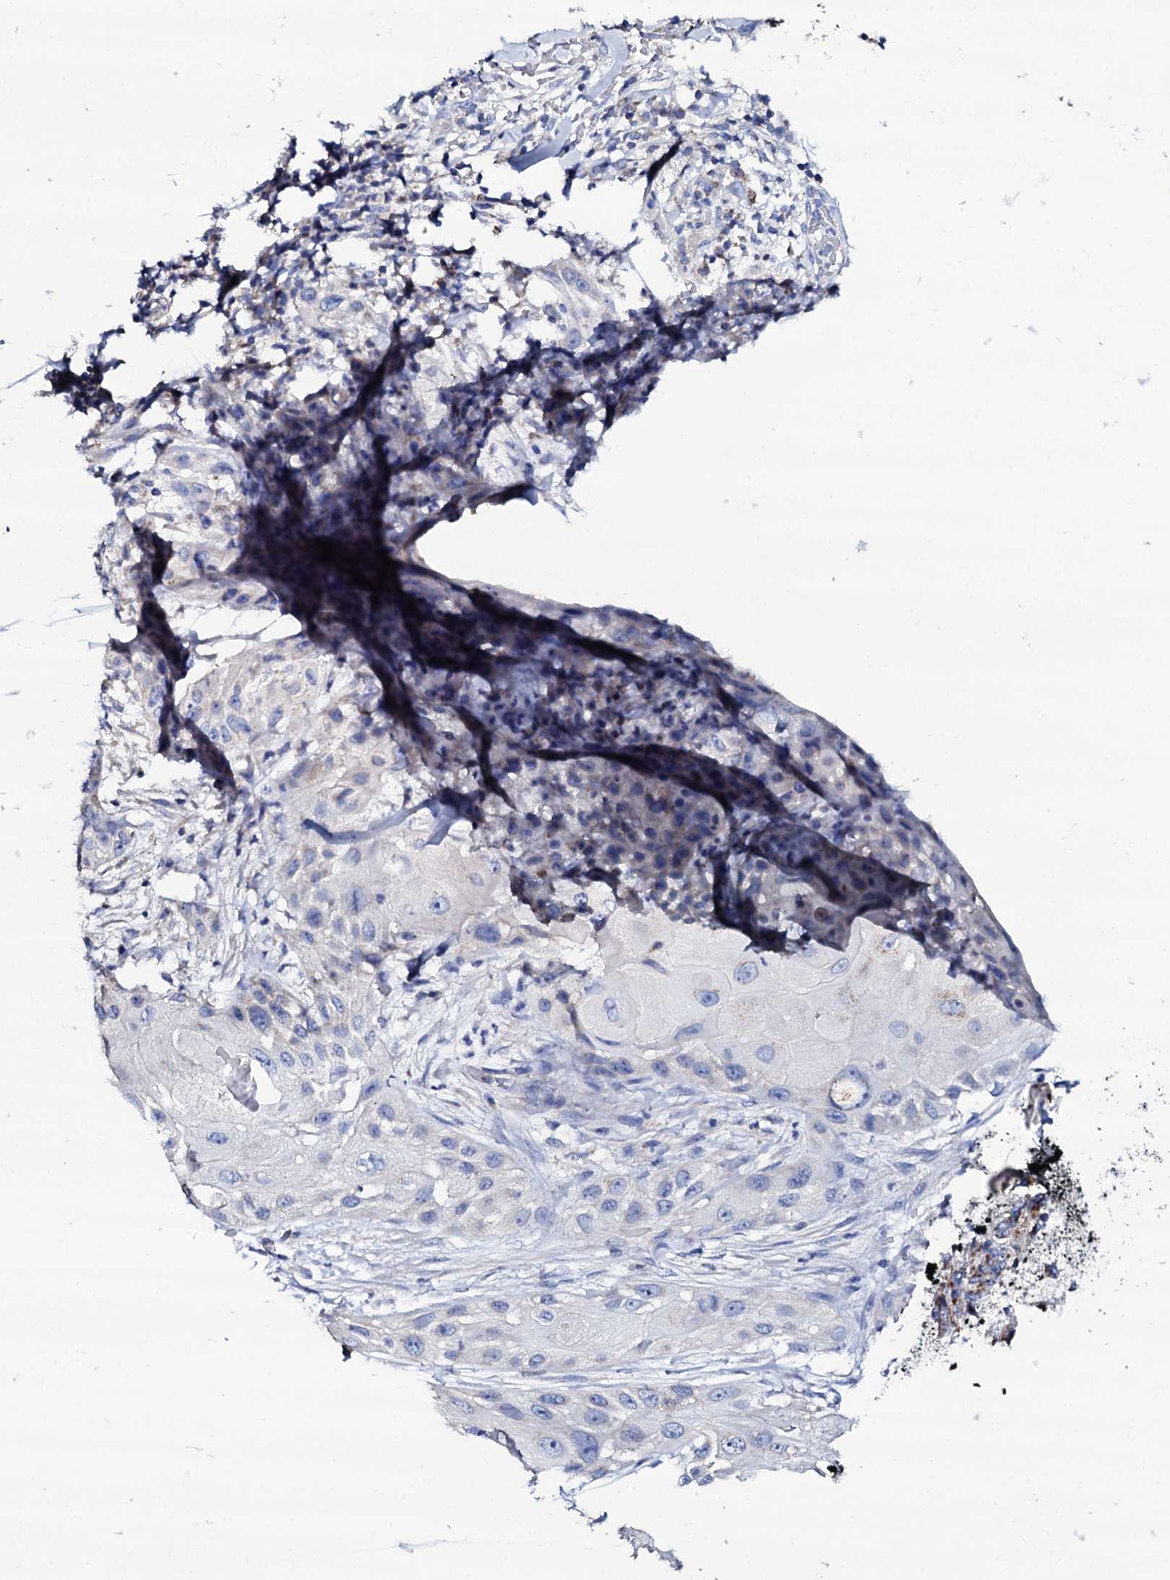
{"staining": {"intensity": "negative", "quantity": "none", "location": "none"}, "tissue": "skin cancer", "cell_type": "Tumor cells", "image_type": "cancer", "snomed": [{"axis": "morphology", "description": "Squamous cell carcinoma, NOS"}, {"axis": "topography", "description": "Skin"}], "caption": "Skin cancer (squamous cell carcinoma) was stained to show a protein in brown. There is no significant expression in tumor cells.", "gene": "TCAF2", "patient": {"sex": "female", "age": 44}}